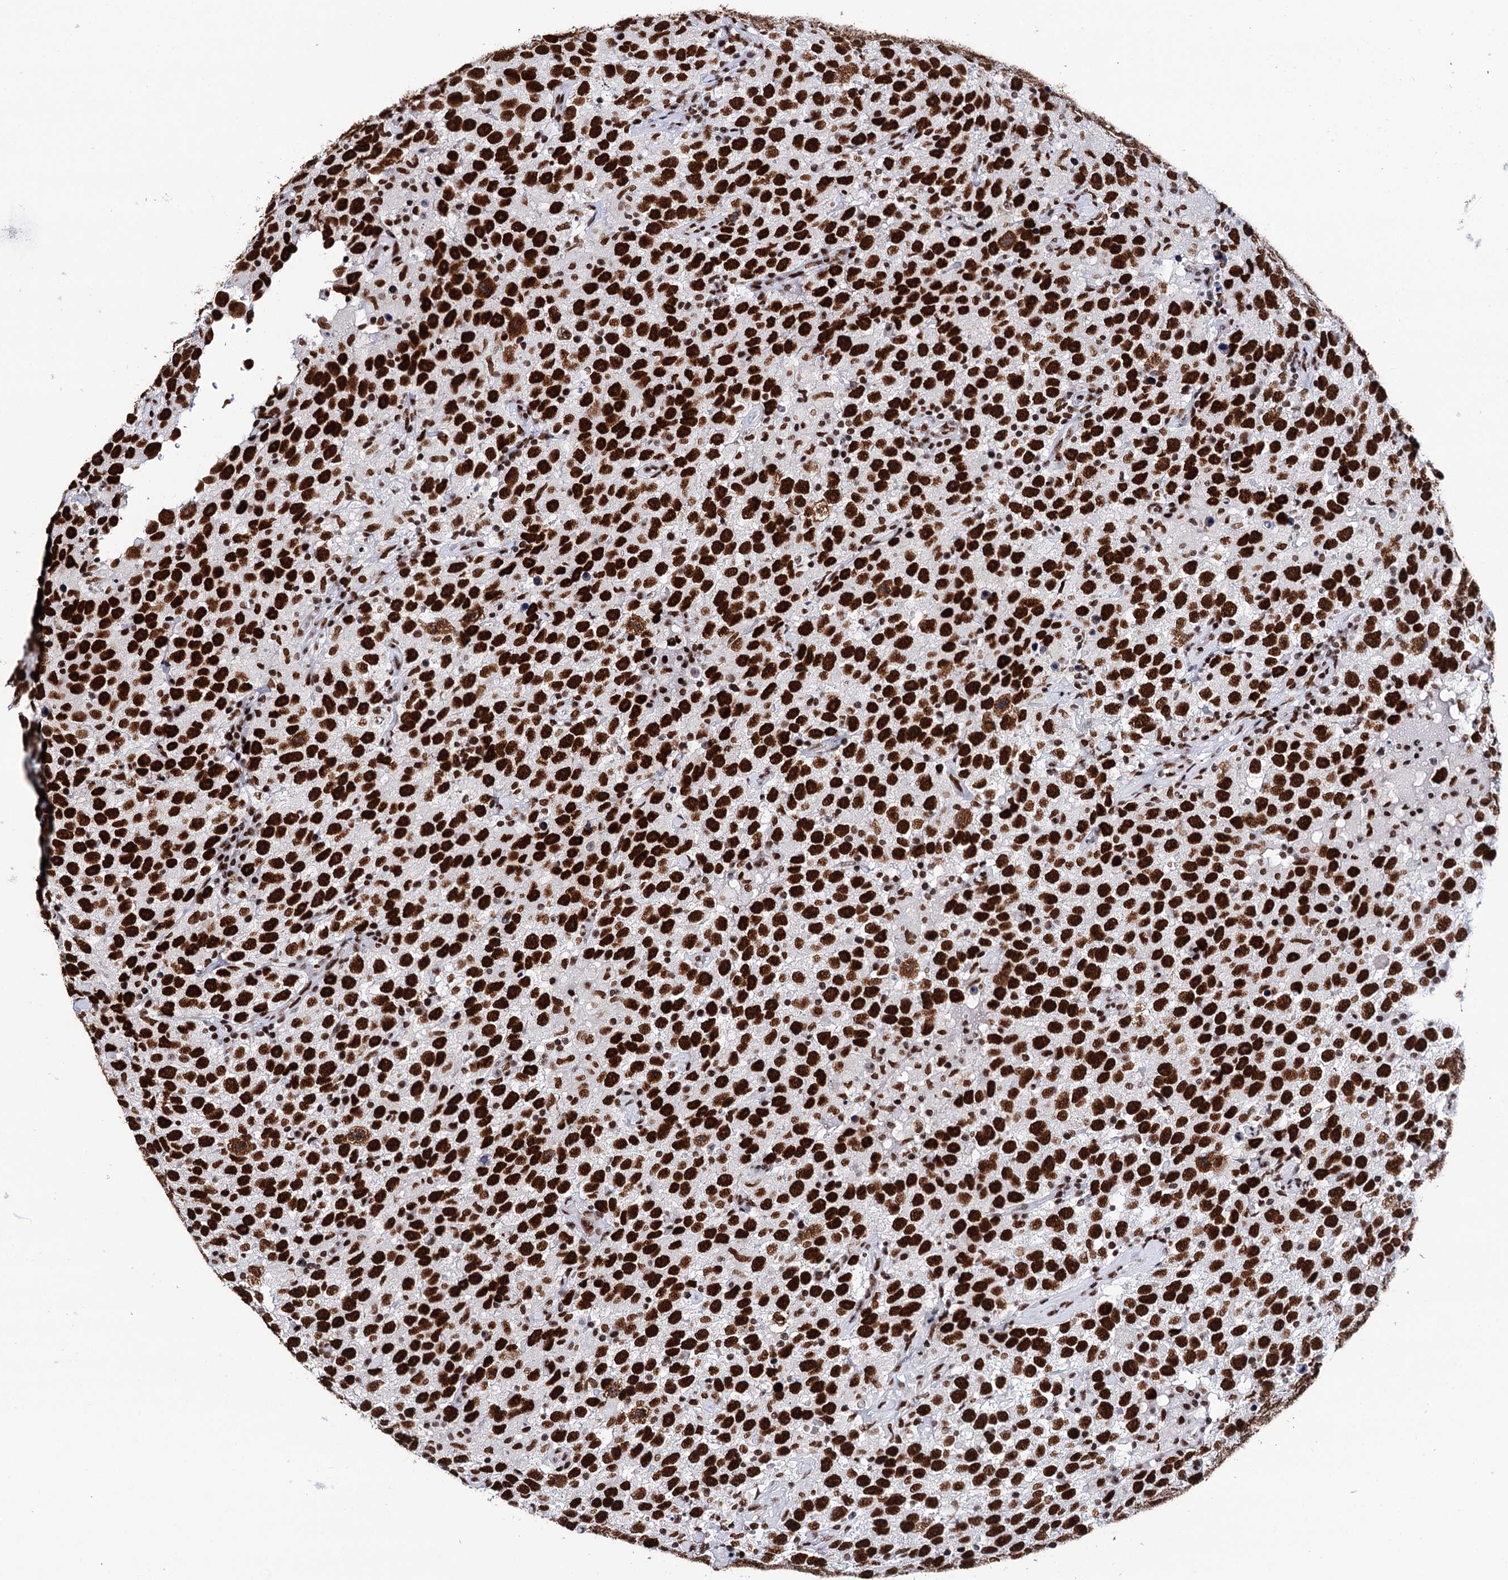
{"staining": {"intensity": "strong", "quantity": ">75%", "location": "nuclear"}, "tissue": "testis cancer", "cell_type": "Tumor cells", "image_type": "cancer", "snomed": [{"axis": "morphology", "description": "Seminoma, NOS"}, {"axis": "topography", "description": "Testis"}], "caption": "Protein expression analysis of human seminoma (testis) reveals strong nuclear expression in about >75% of tumor cells. (IHC, brightfield microscopy, high magnification).", "gene": "MATR3", "patient": {"sex": "male", "age": 41}}